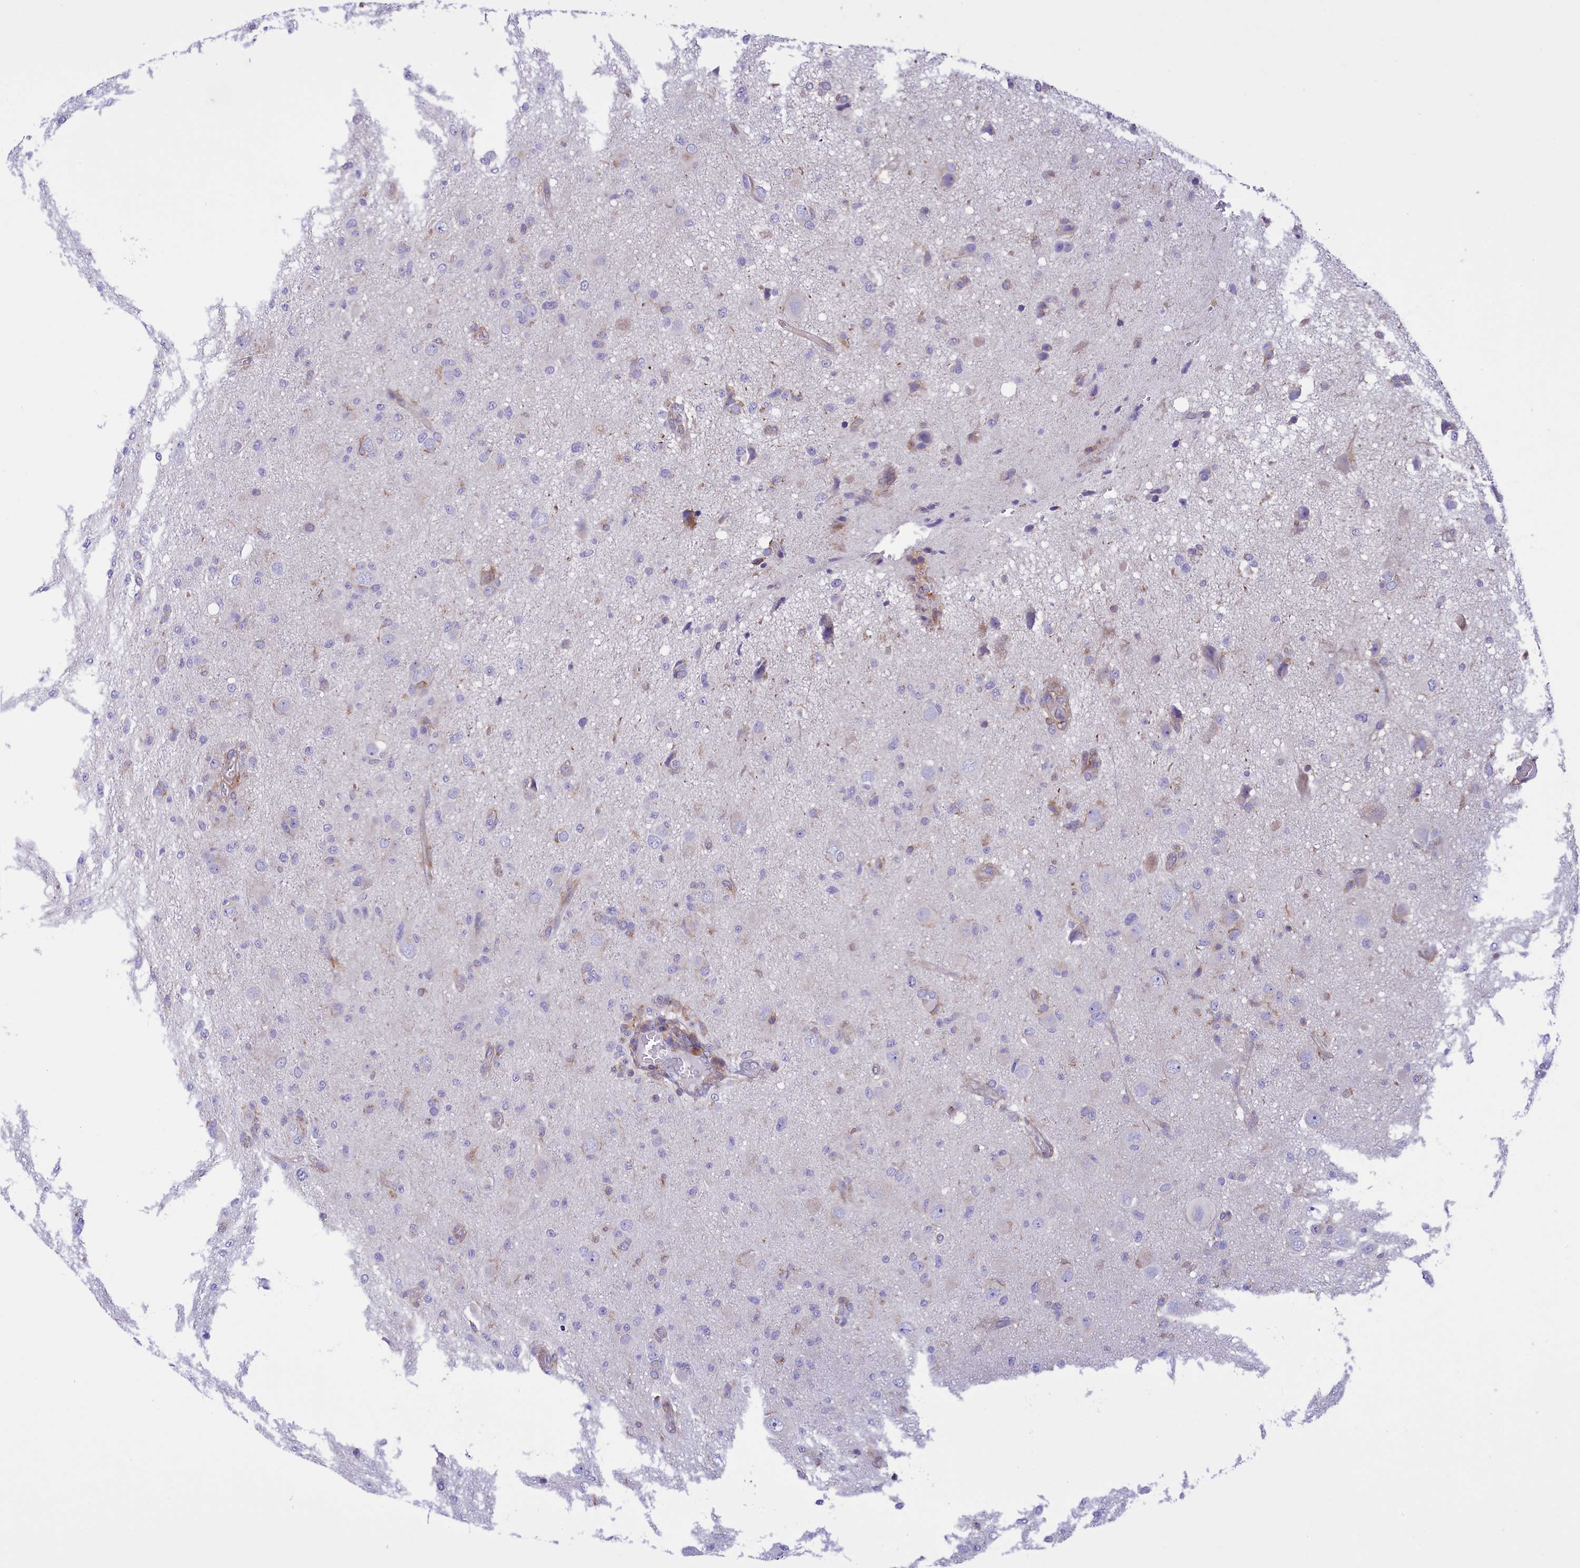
{"staining": {"intensity": "negative", "quantity": "none", "location": "none"}, "tissue": "glioma", "cell_type": "Tumor cells", "image_type": "cancer", "snomed": [{"axis": "morphology", "description": "Glioma, malignant, High grade"}, {"axis": "topography", "description": "Brain"}], "caption": "Immunohistochemistry (IHC) histopathology image of high-grade glioma (malignant) stained for a protein (brown), which demonstrates no positivity in tumor cells. Nuclei are stained in blue.", "gene": "CORO7-PAM16", "patient": {"sex": "female", "age": 57}}